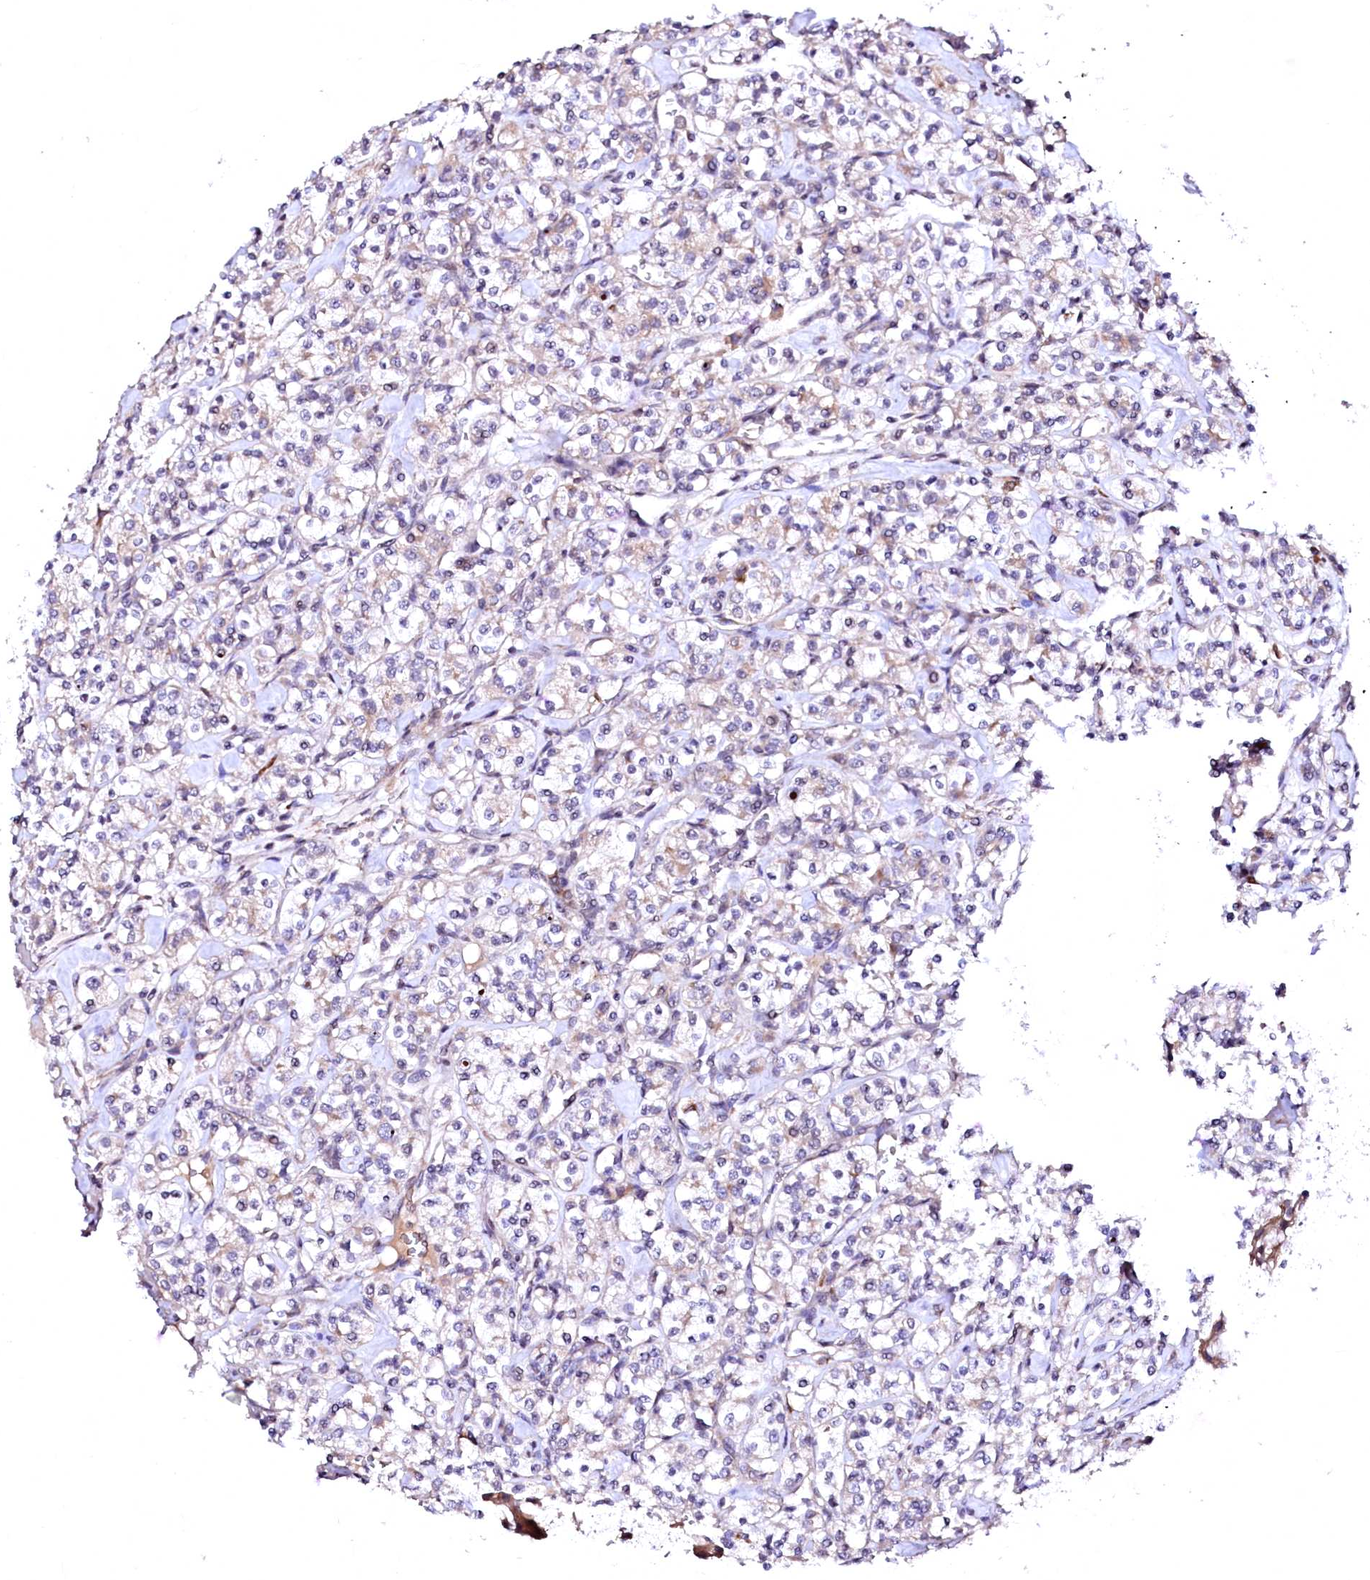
{"staining": {"intensity": "negative", "quantity": "none", "location": "none"}, "tissue": "renal cancer", "cell_type": "Tumor cells", "image_type": "cancer", "snomed": [{"axis": "morphology", "description": "Adenocarcinoma, NOS"}, {"axis": "topography", "description": "Kidney"}], "caption": "A photomicrograph of human renal adenocarcinoma is negative for staining in tumor cells.", "gene": "GPR176", "patient": {"sex": "male", "age": 77}}